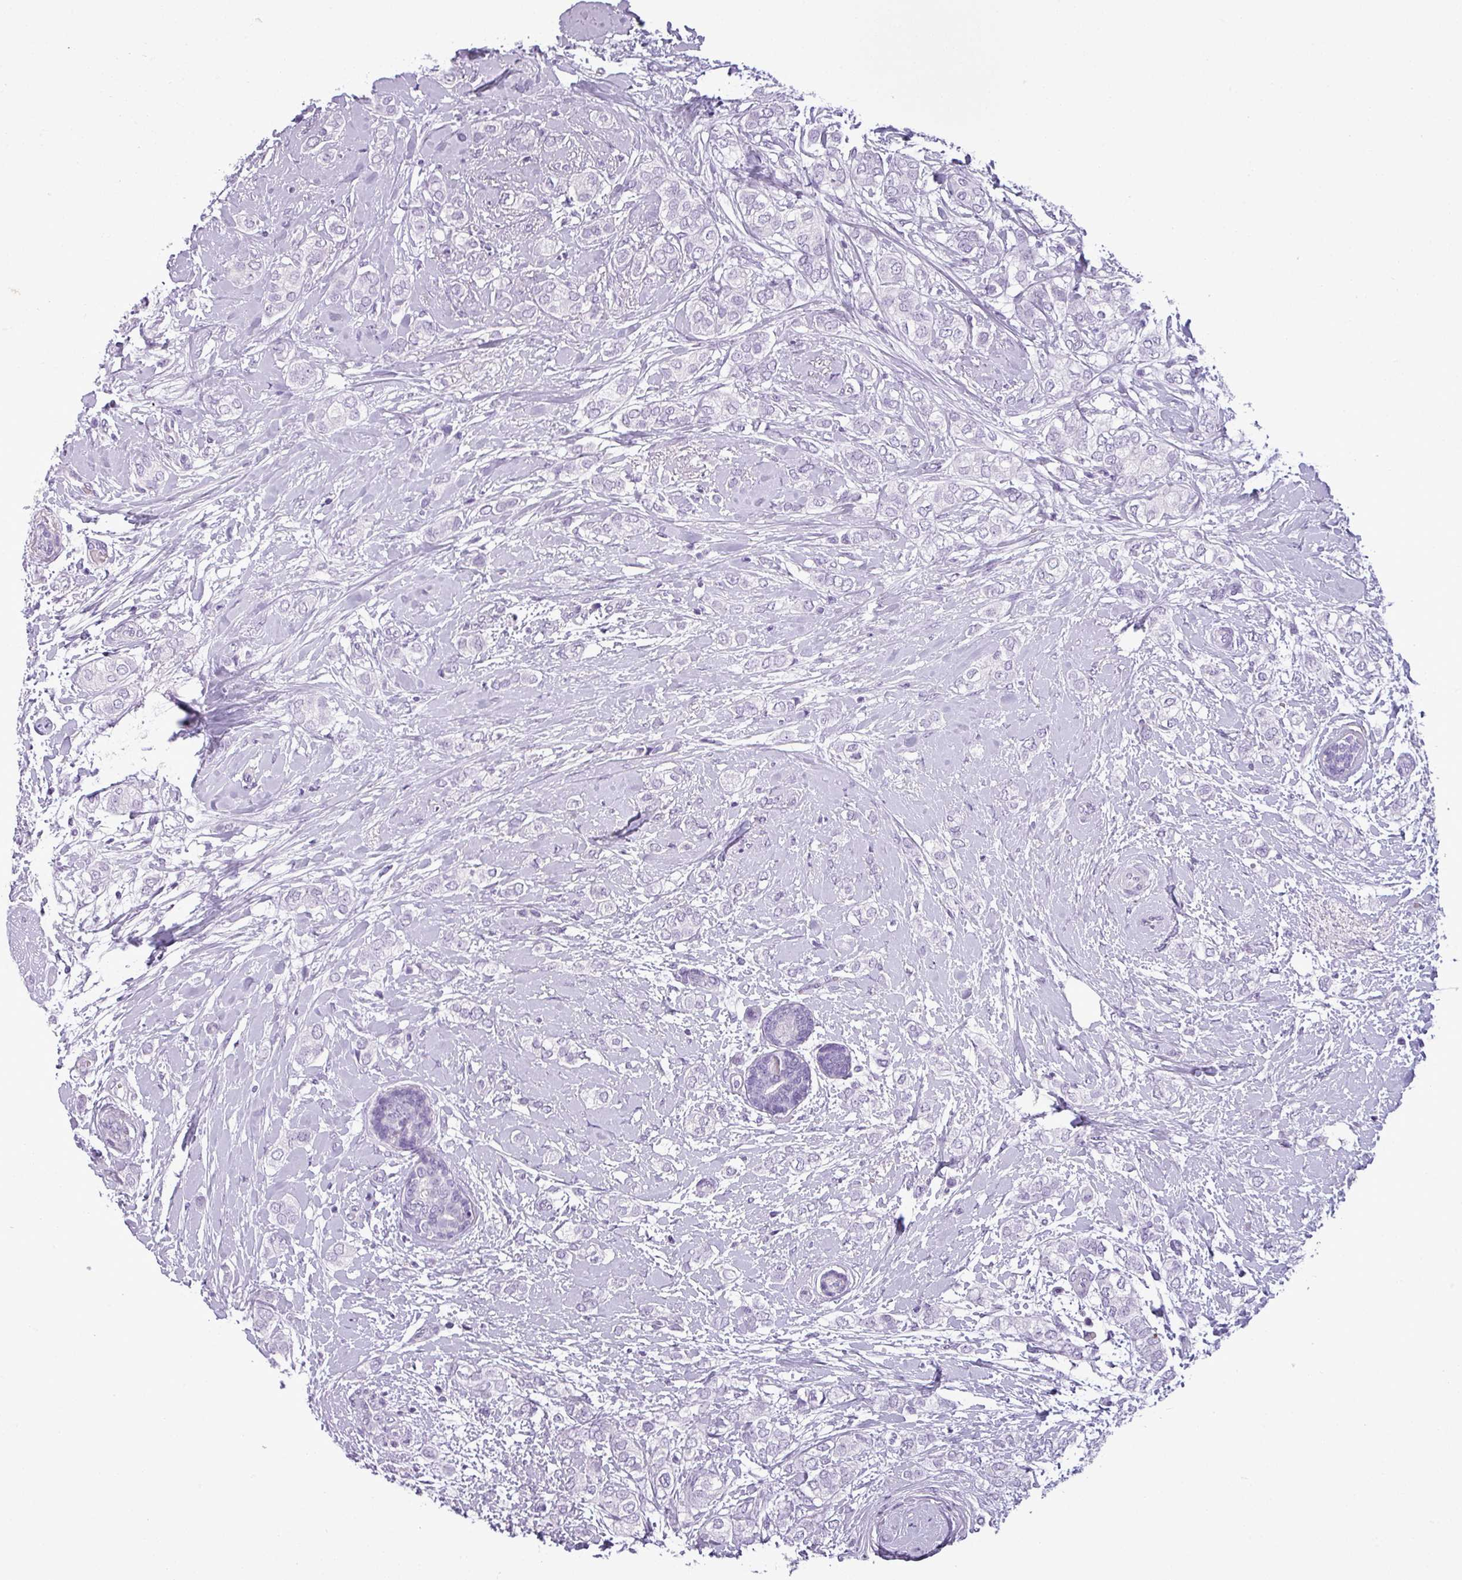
{"staining": {"intensity": "negative", "quantity": "none", "location": "none"}, "tissue": "breast cancer", "cell_type": "Tumor cells", "image_type": "cancer", "snomed": [{"axis": "morphology", "description": "Duct carcinoma"}, {"axis": "topography", "description": "Breast"}], "caption": "DAB immunohistochemical staining of human breast intraductal carcinoma demonstrates no significant staining in tumor cells.", "gene": "CDH16", "patient": {"sex": "female", "age": 73}}